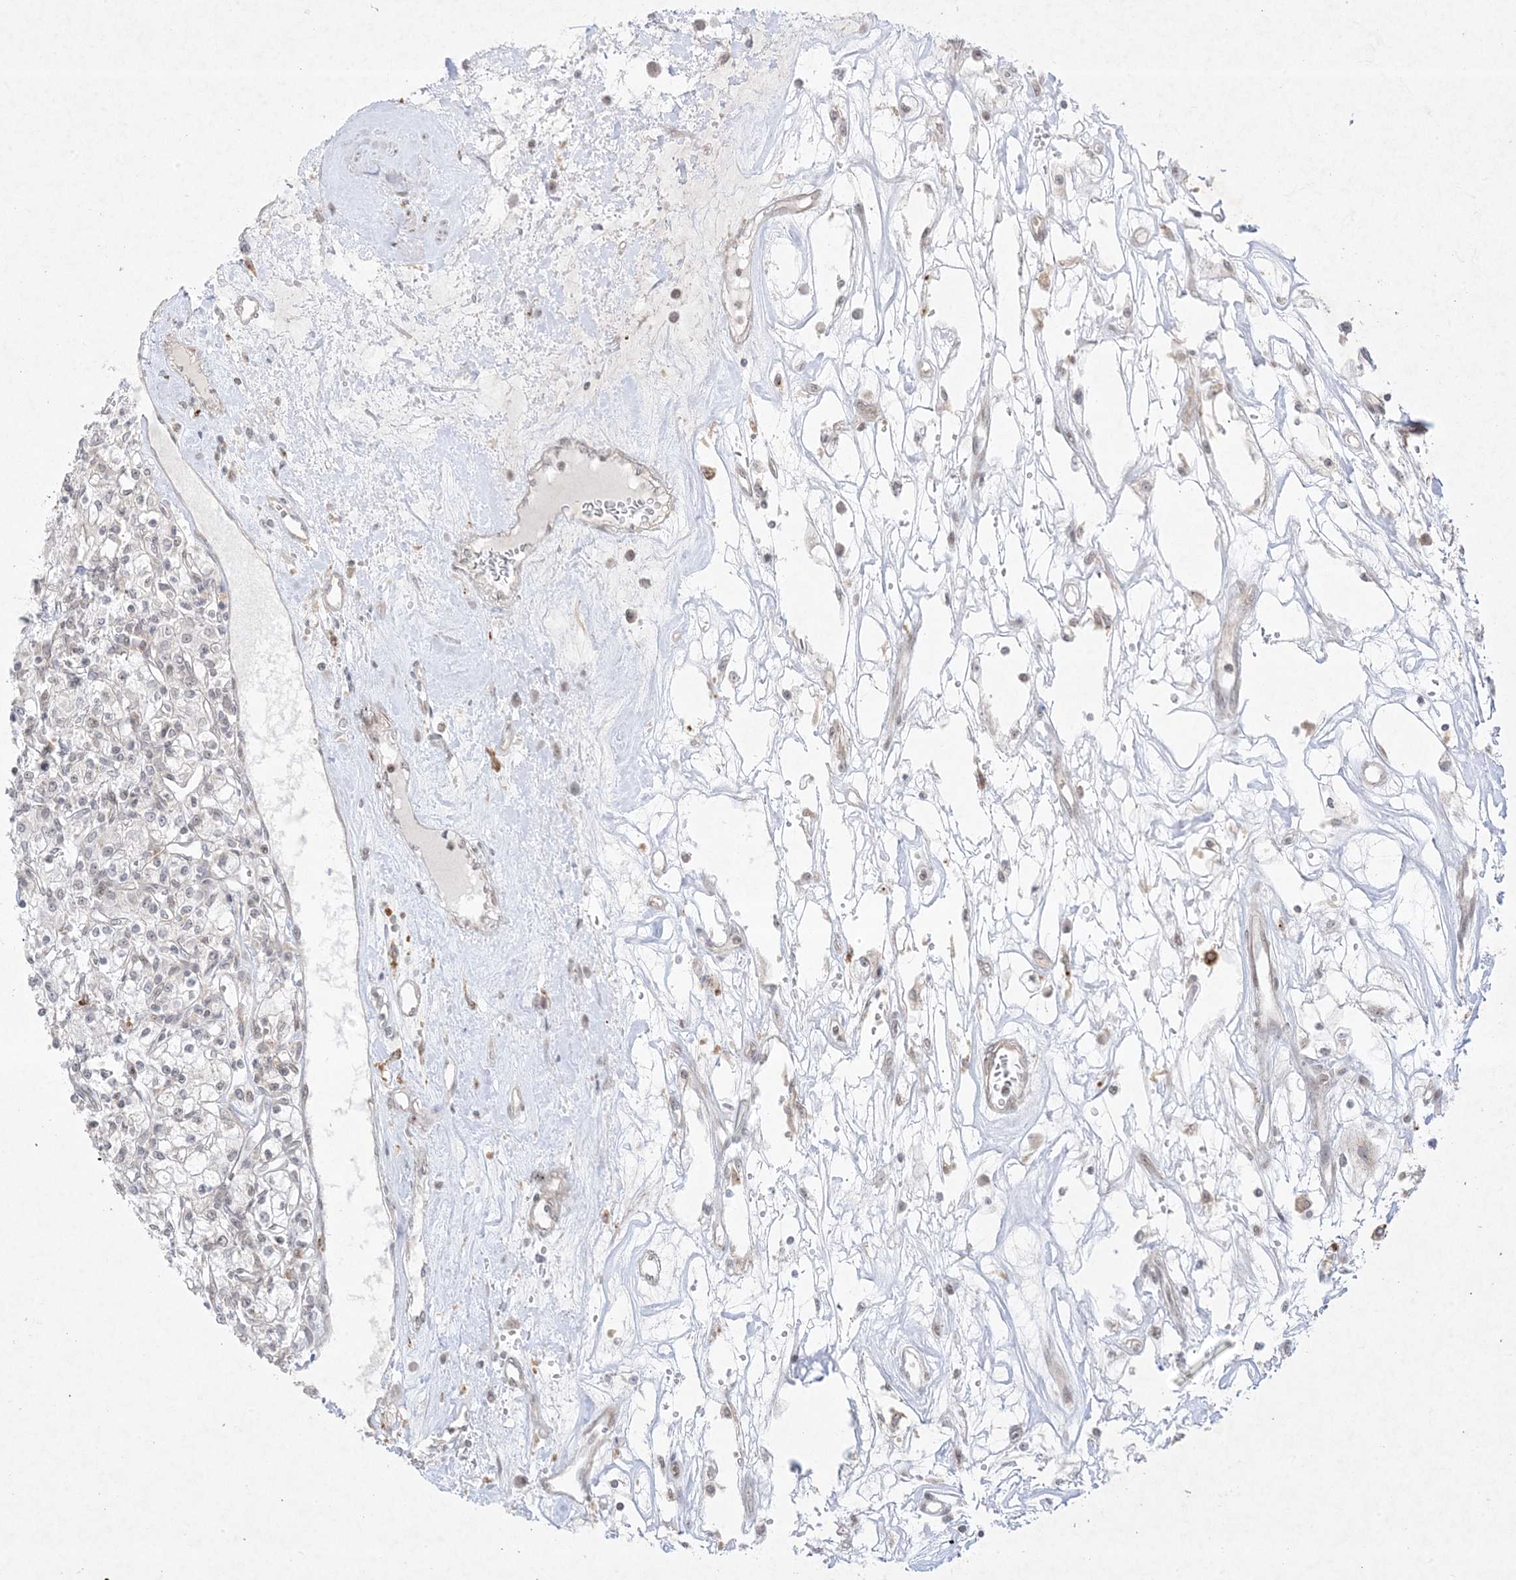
{"staining": {"intensity": "weak", "quantity": "<25%", "location": "nuclear"}, "tissue": "renal cancer", "cell_type": "Tumor cells", "image_type": "cancer", "snomed": [{"axis": "morphology", "description": "Adenocarcinoma, NOS"}, {"axis": "topography", "description": "Kidney"}], "caption": "Immunohistochemistry (IHC) image of neoplastic tissue: renal adenocarcinoma stained with DAB (3,3'-diaminobenzidine) displays no significant protein positivity in tumor cells.", "gene": "PTK6", "patient": {"sex": "female", "age": 59}}